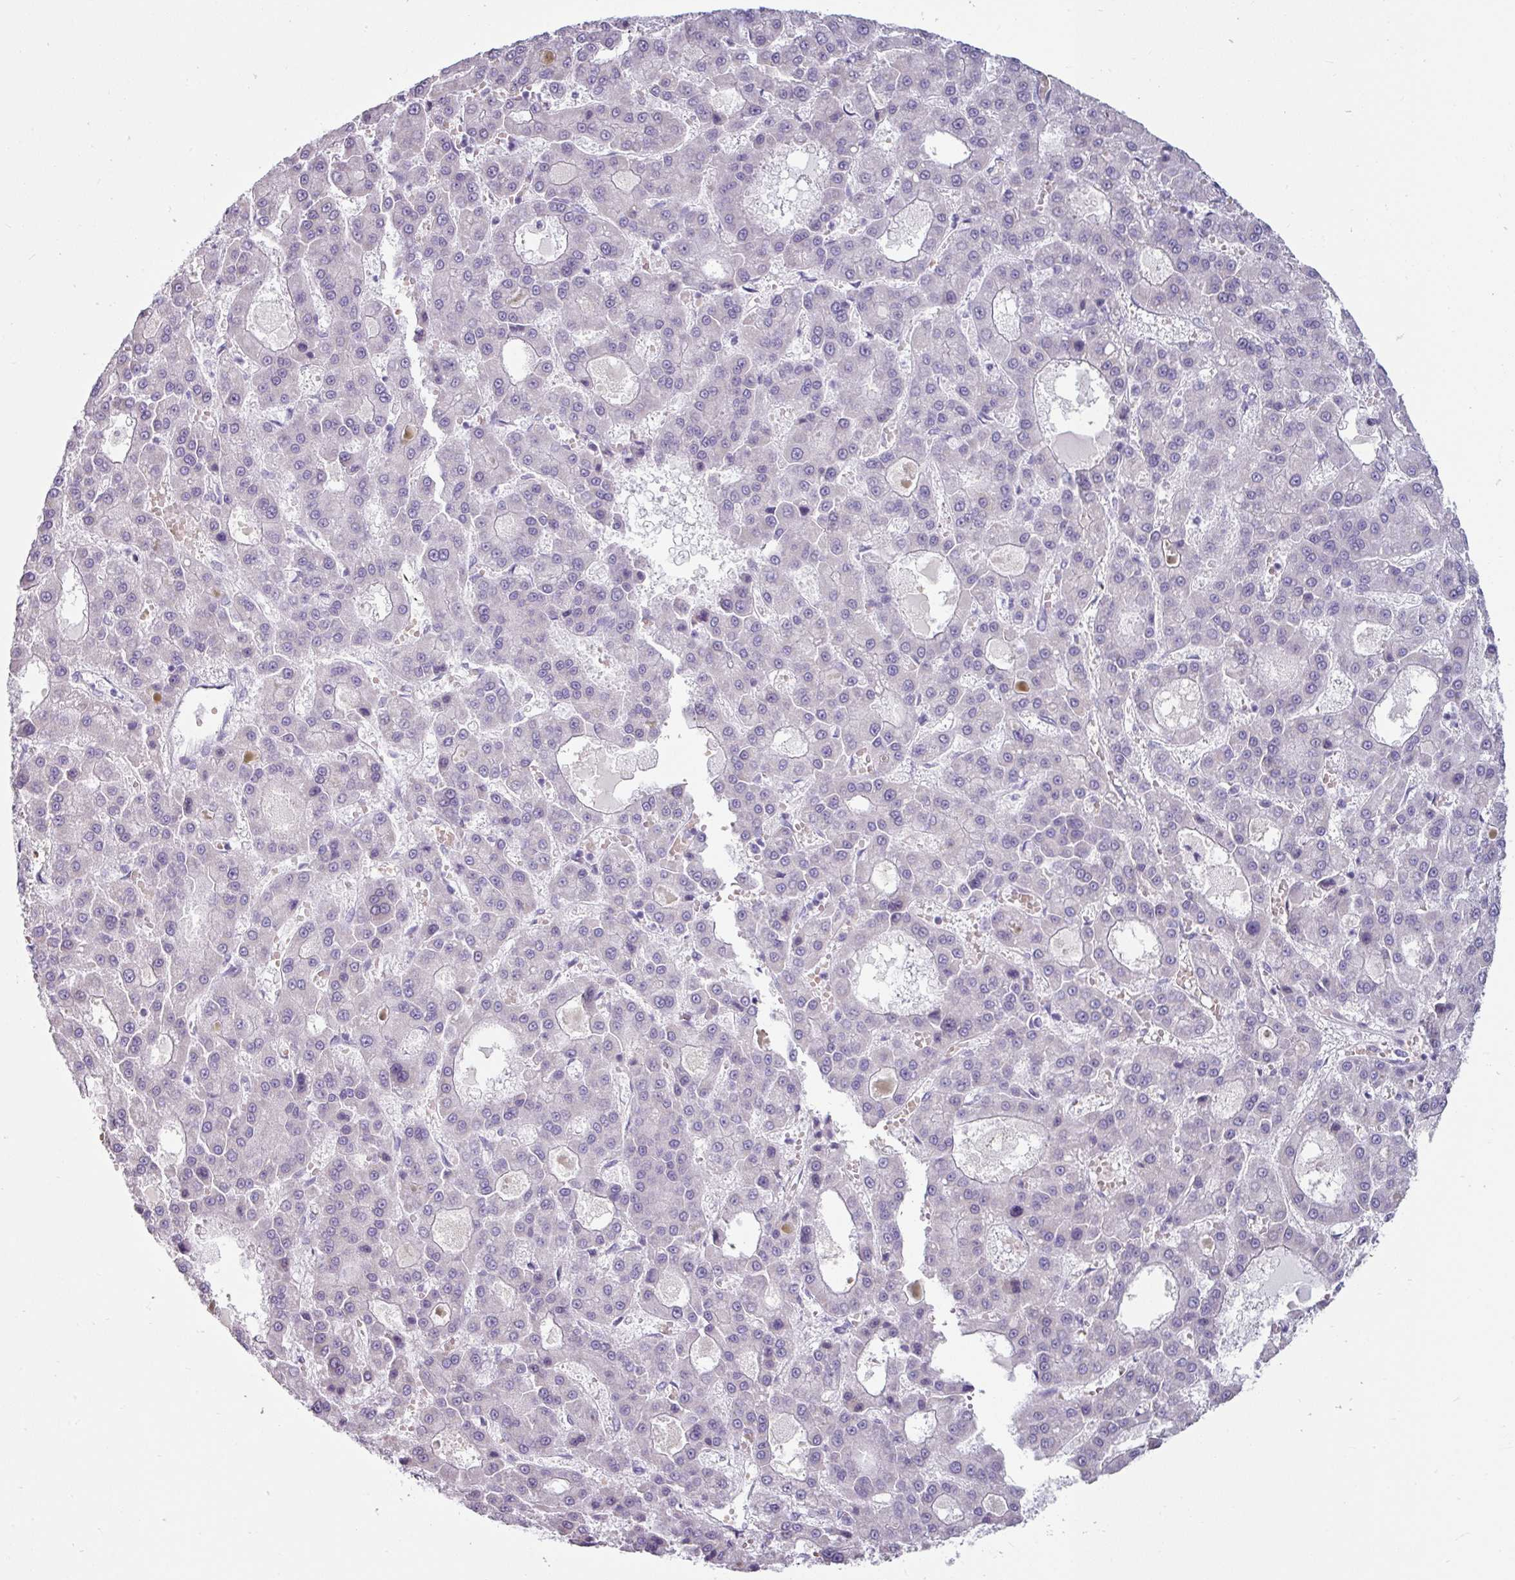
{"staining": {"intensity": "negative", "quantity": "none", "location": "none"}, "tissue": "liver cancer", "cell_type": "Tumor cells", "image_type": "cancer", "snomed": [{"axis": "morphology", "description": "Carcinoma, Hepatocellular, NOS"}, {"axis": "topography", "description": "Liver"}], "caption": "Liver cancer was stained to show a protein in brown. There is no significant positivity in tumor cells.", "gene": "CLCA1", "patient": {"sex": "male", "age": 70}}